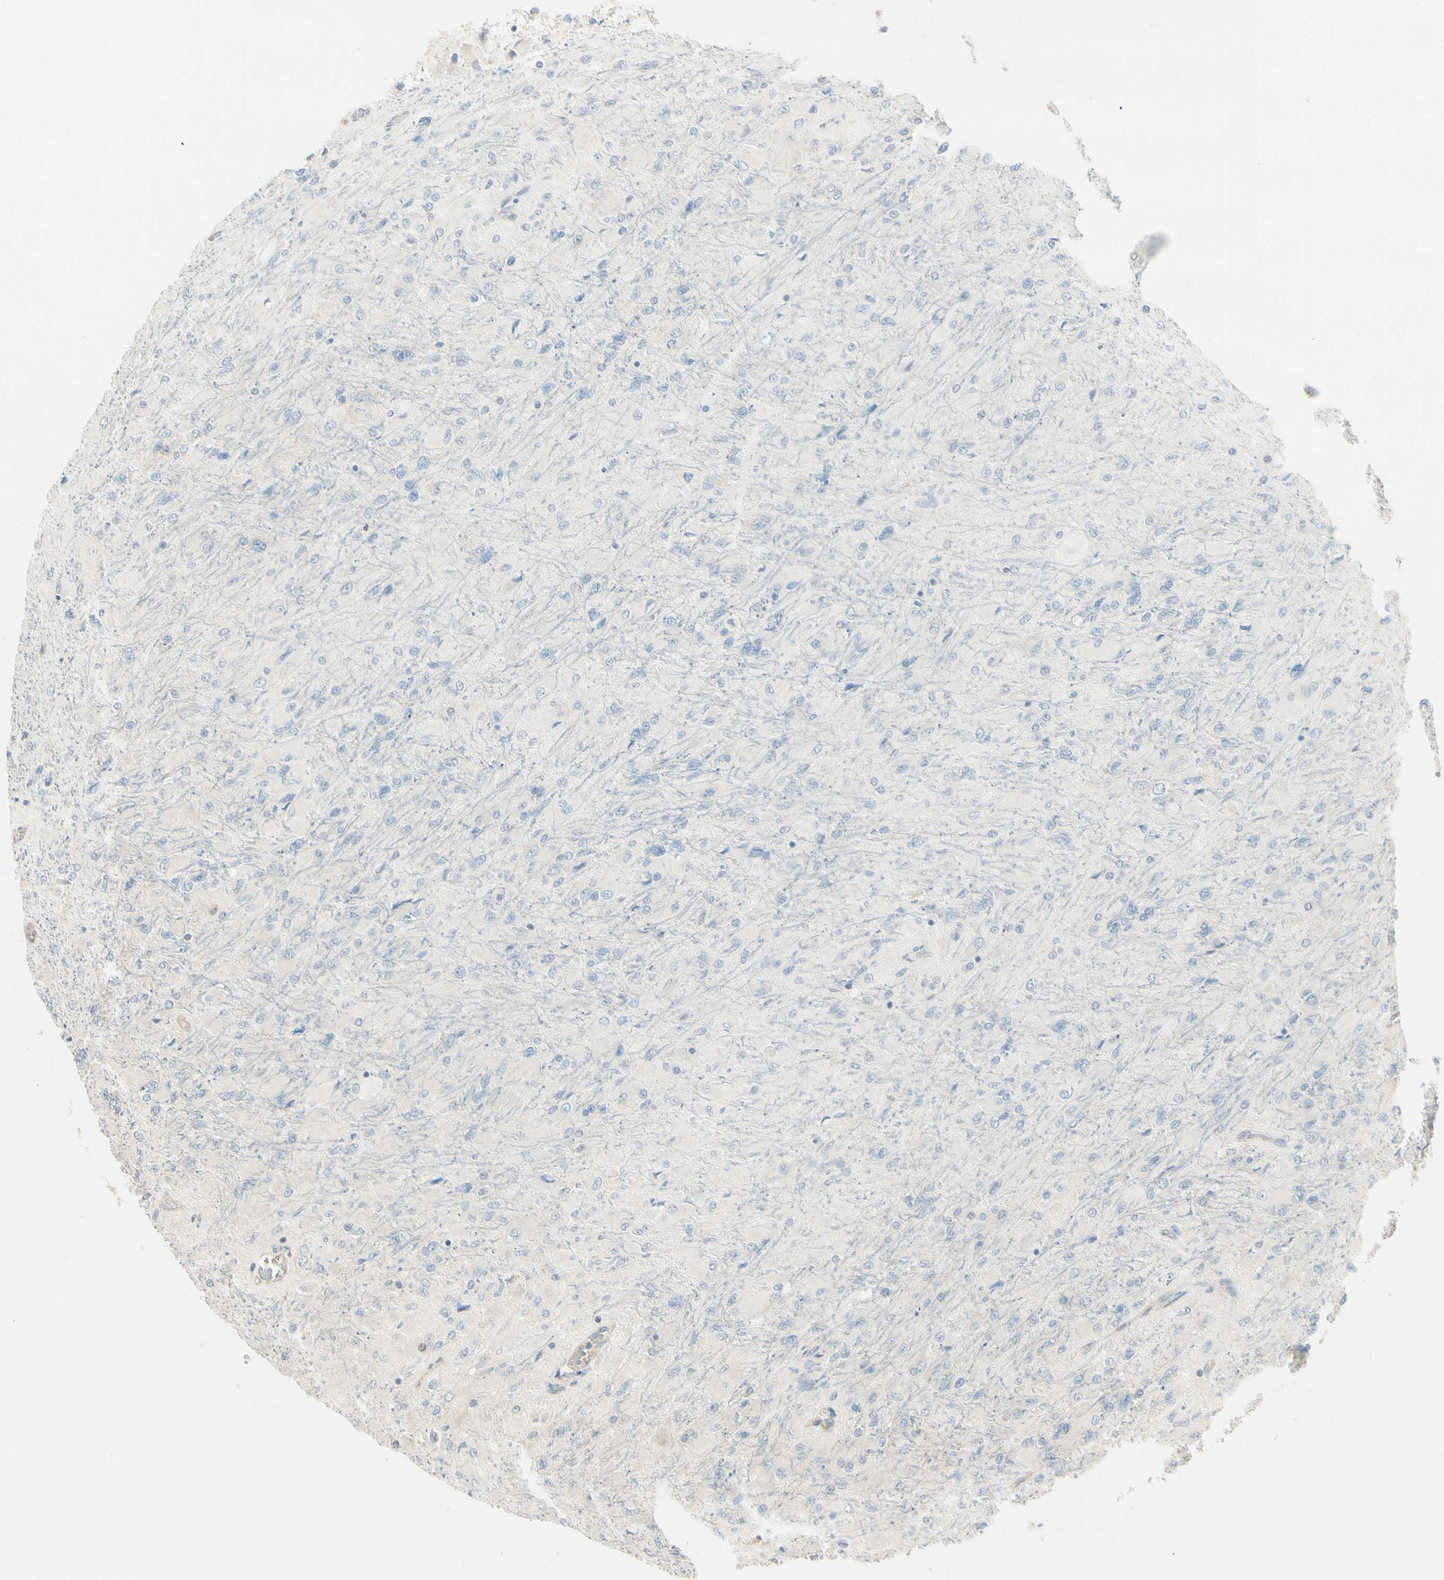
{"staining": {"intensity": "negative", "quantity": "none", "location": "none"}, "tissue": "glioma", "cell_type": "Tumor cells", "image_type": "cancer", "snomed": [{"axis": "morphology", "description": "Glioma, malignant, High grade"}, {"axis": "topography", "description": "Cerebral cortex"}], "caption": "There is no significant positivity in tumor cells of glioma.", "gene": "NUCB2", "patient": {"sex": "female", "age": 36}}